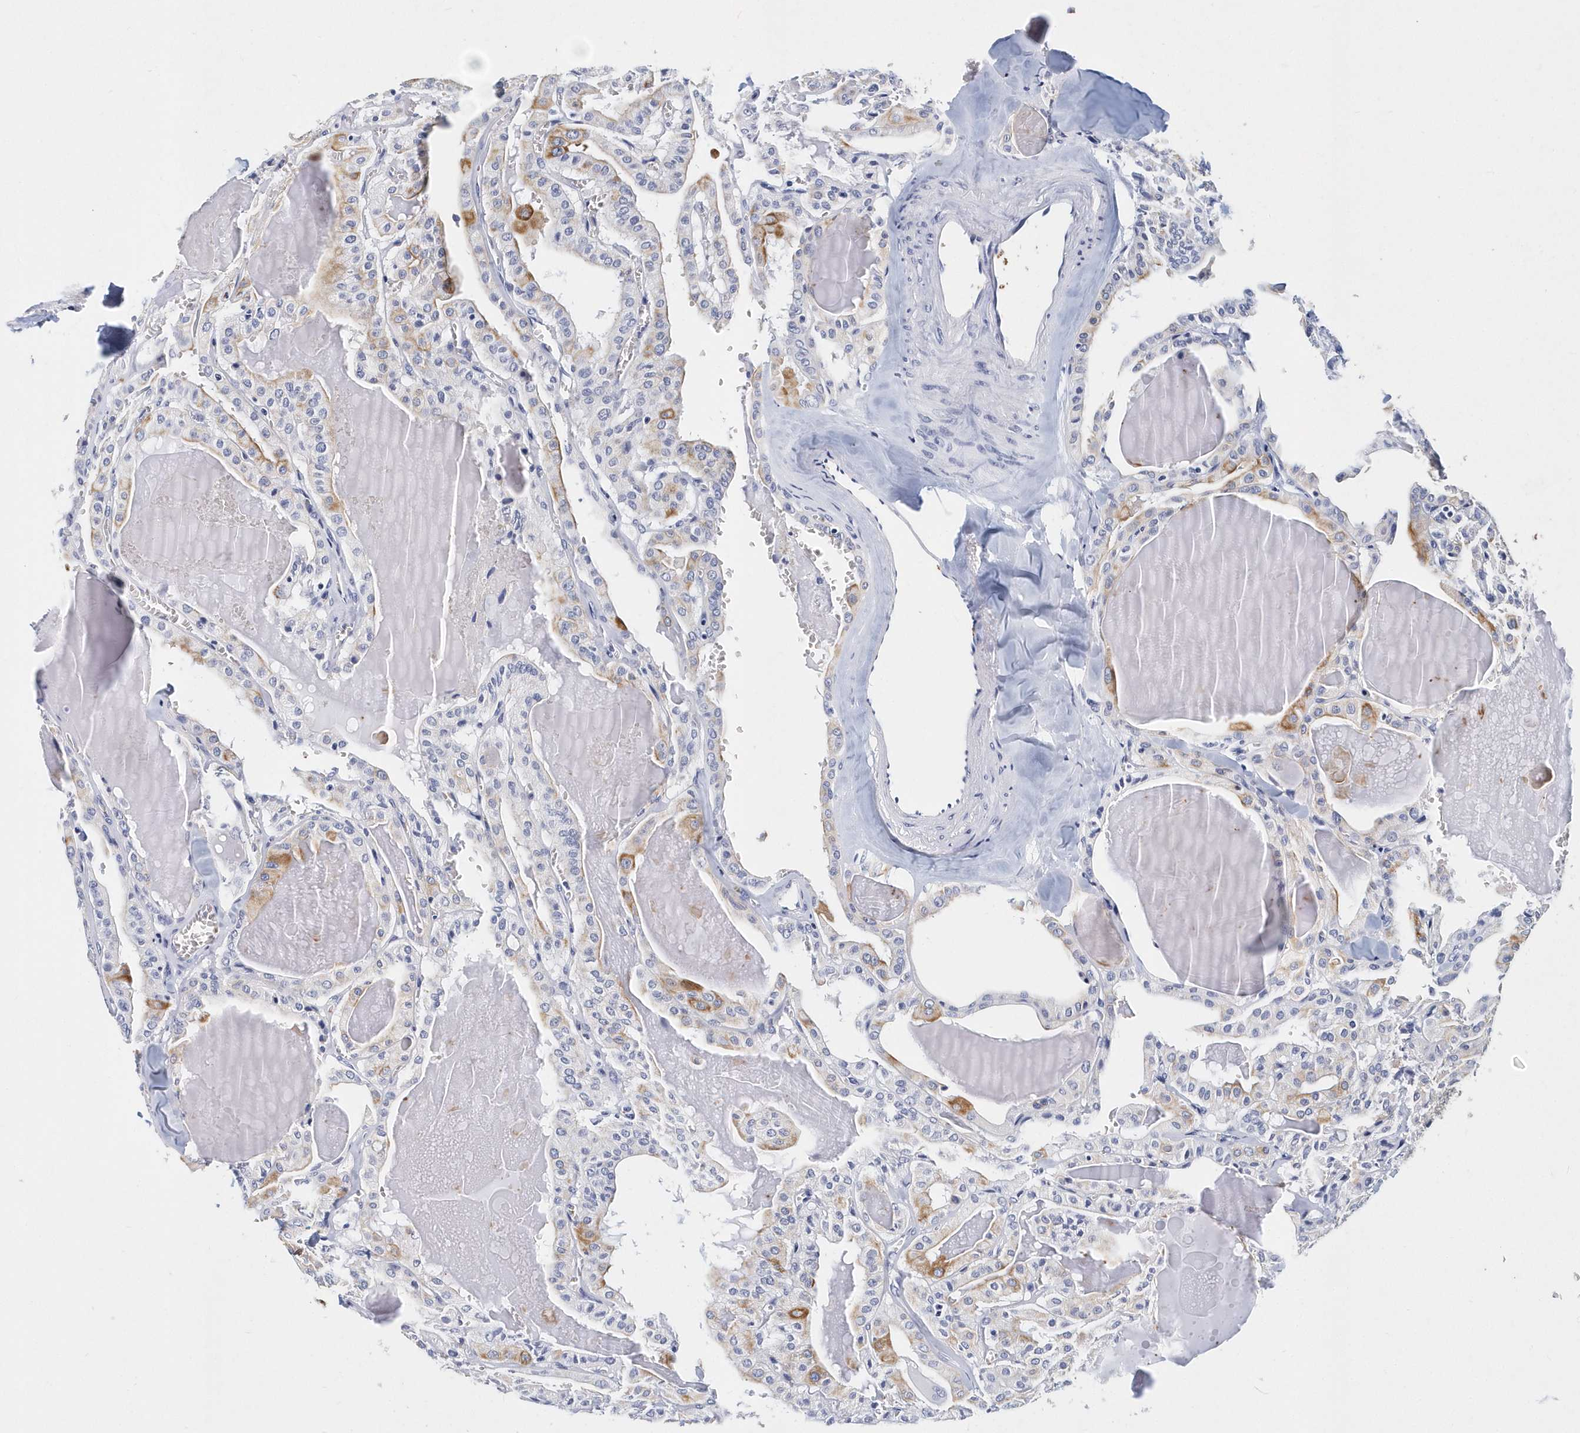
{"staining": {"intensity": "moderate", "quantity": "<25%", "location": "cytoplasmic/membranous"}, "tissue": "thyroid cancer", "cell_type": "Tumor cells", "image_type": "cancer", "snomed": [{"axis": "morphology", "description": "Papillary adenocarcinoma, NOS"}, {"axis": "topography", "description": "Thyroid gland"}], "caption": "The histopathology image reveals immunohistochemical staining of papillary adenocarcinoma (thyroid). There is moderate cytoplasmic/membranous expression is appreciated in approximately <25% of tumor cells.", "gene": "ITGA2B", "patient": {"sex": "male", "age": 52}}